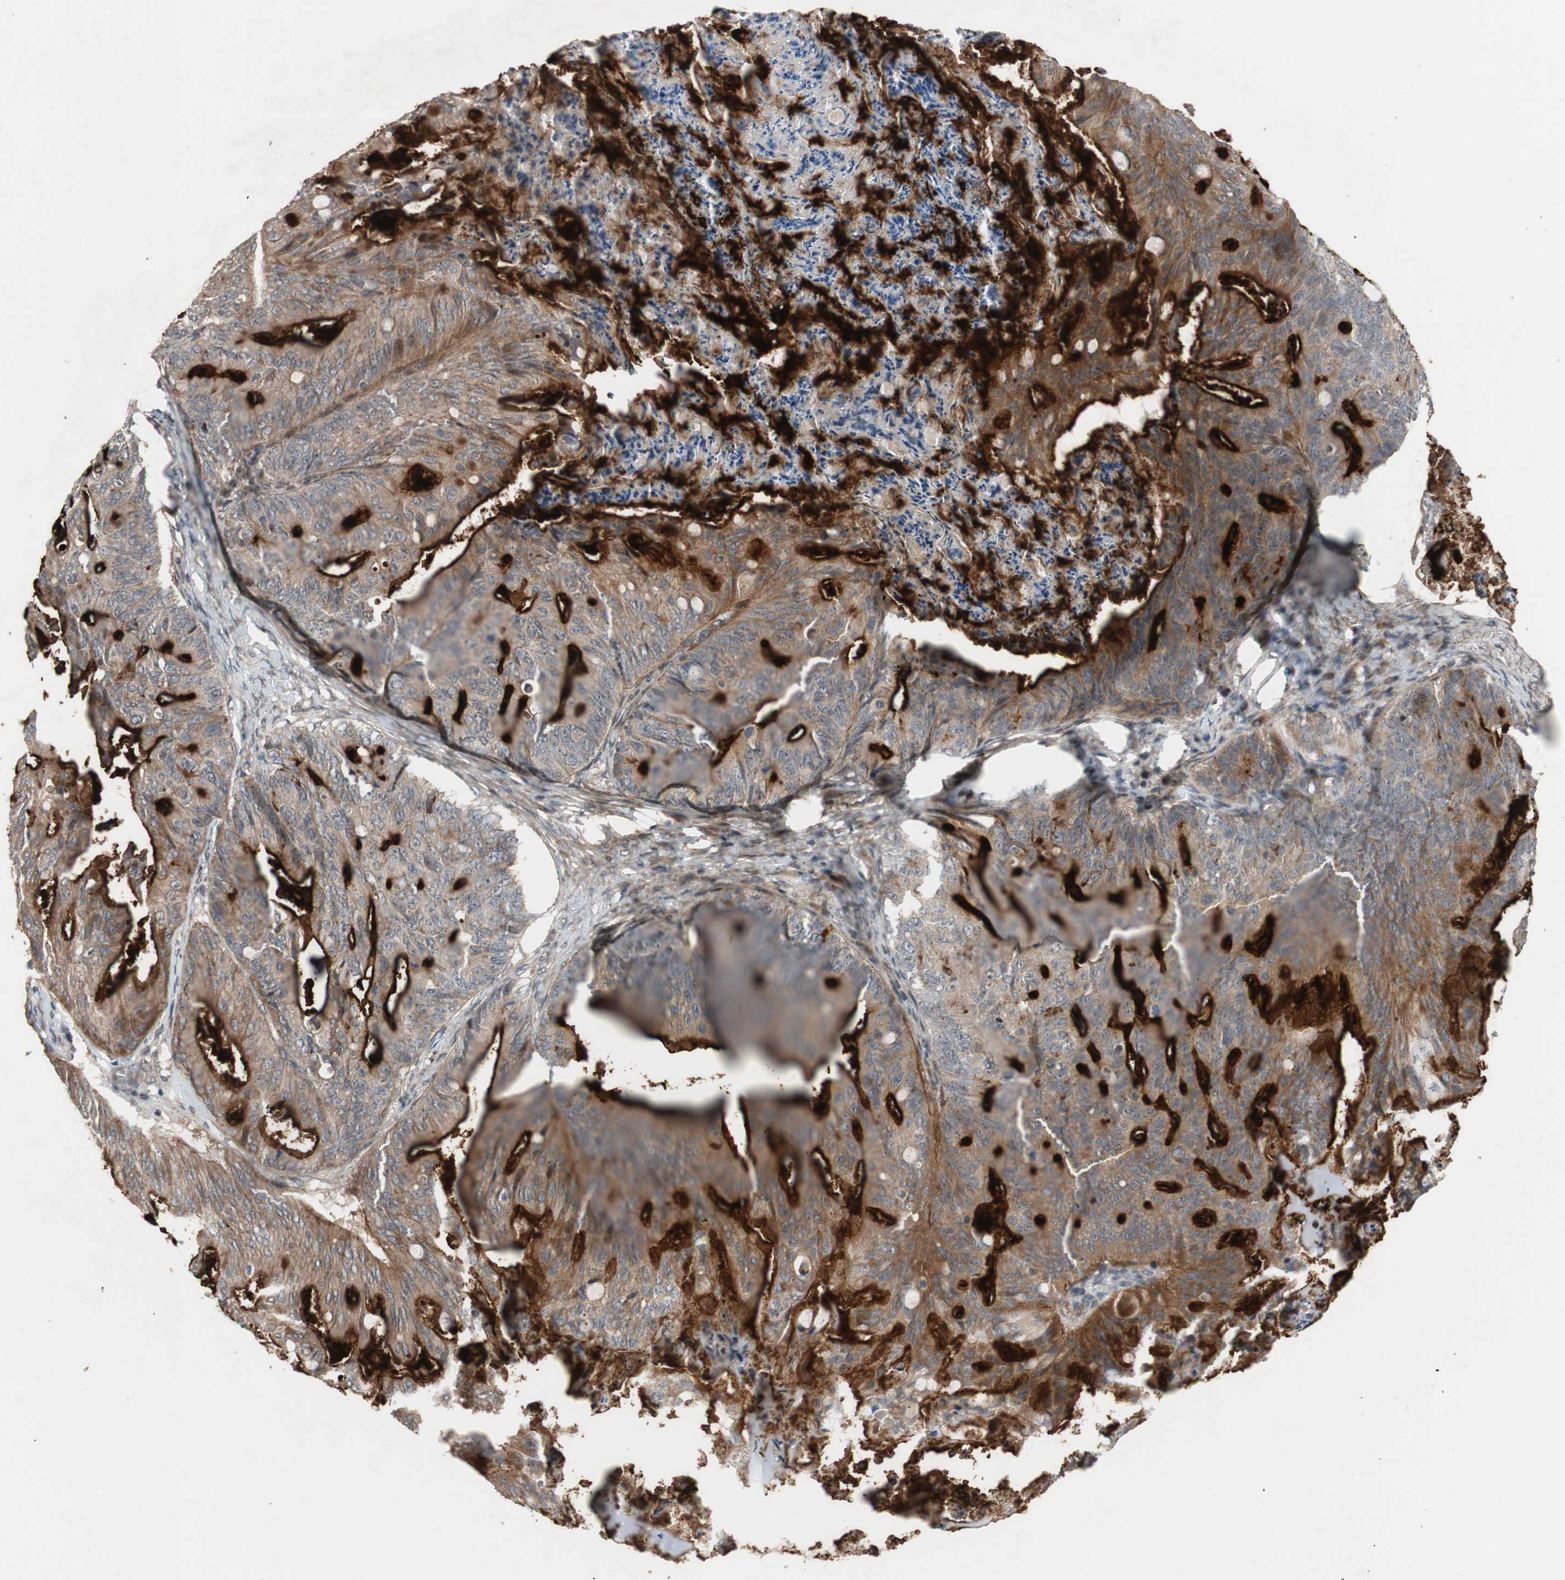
{"staining": {"intensity": "moderate", "quantity": ">75%", "location": "cytoplasmic/membranous"}, "tissue": "ovarian cancer", "cell_type": "Tumor cells", "image_type": "cancer", "snomed": [{"axis": "morphology", "description": "Cystadenocarcinoma, mucinous, NOS"}, {"axis": "topography", "description": "Ovary"}], "caption": "Immunohistochemistry photomicrograph of neoplastic tissue: ovarian cancer (mucinous cystadenocarcinoma) stained using immunohistochemistry (IHC) displays medium levels of moderate protein expression localized specifically in the cytoplasmic/membranous of tumor cells, appearing as a cytoplasmic/membranous brown color.", "gene": "OAZ1", "patient": {"sex": "female", "age": 36}}